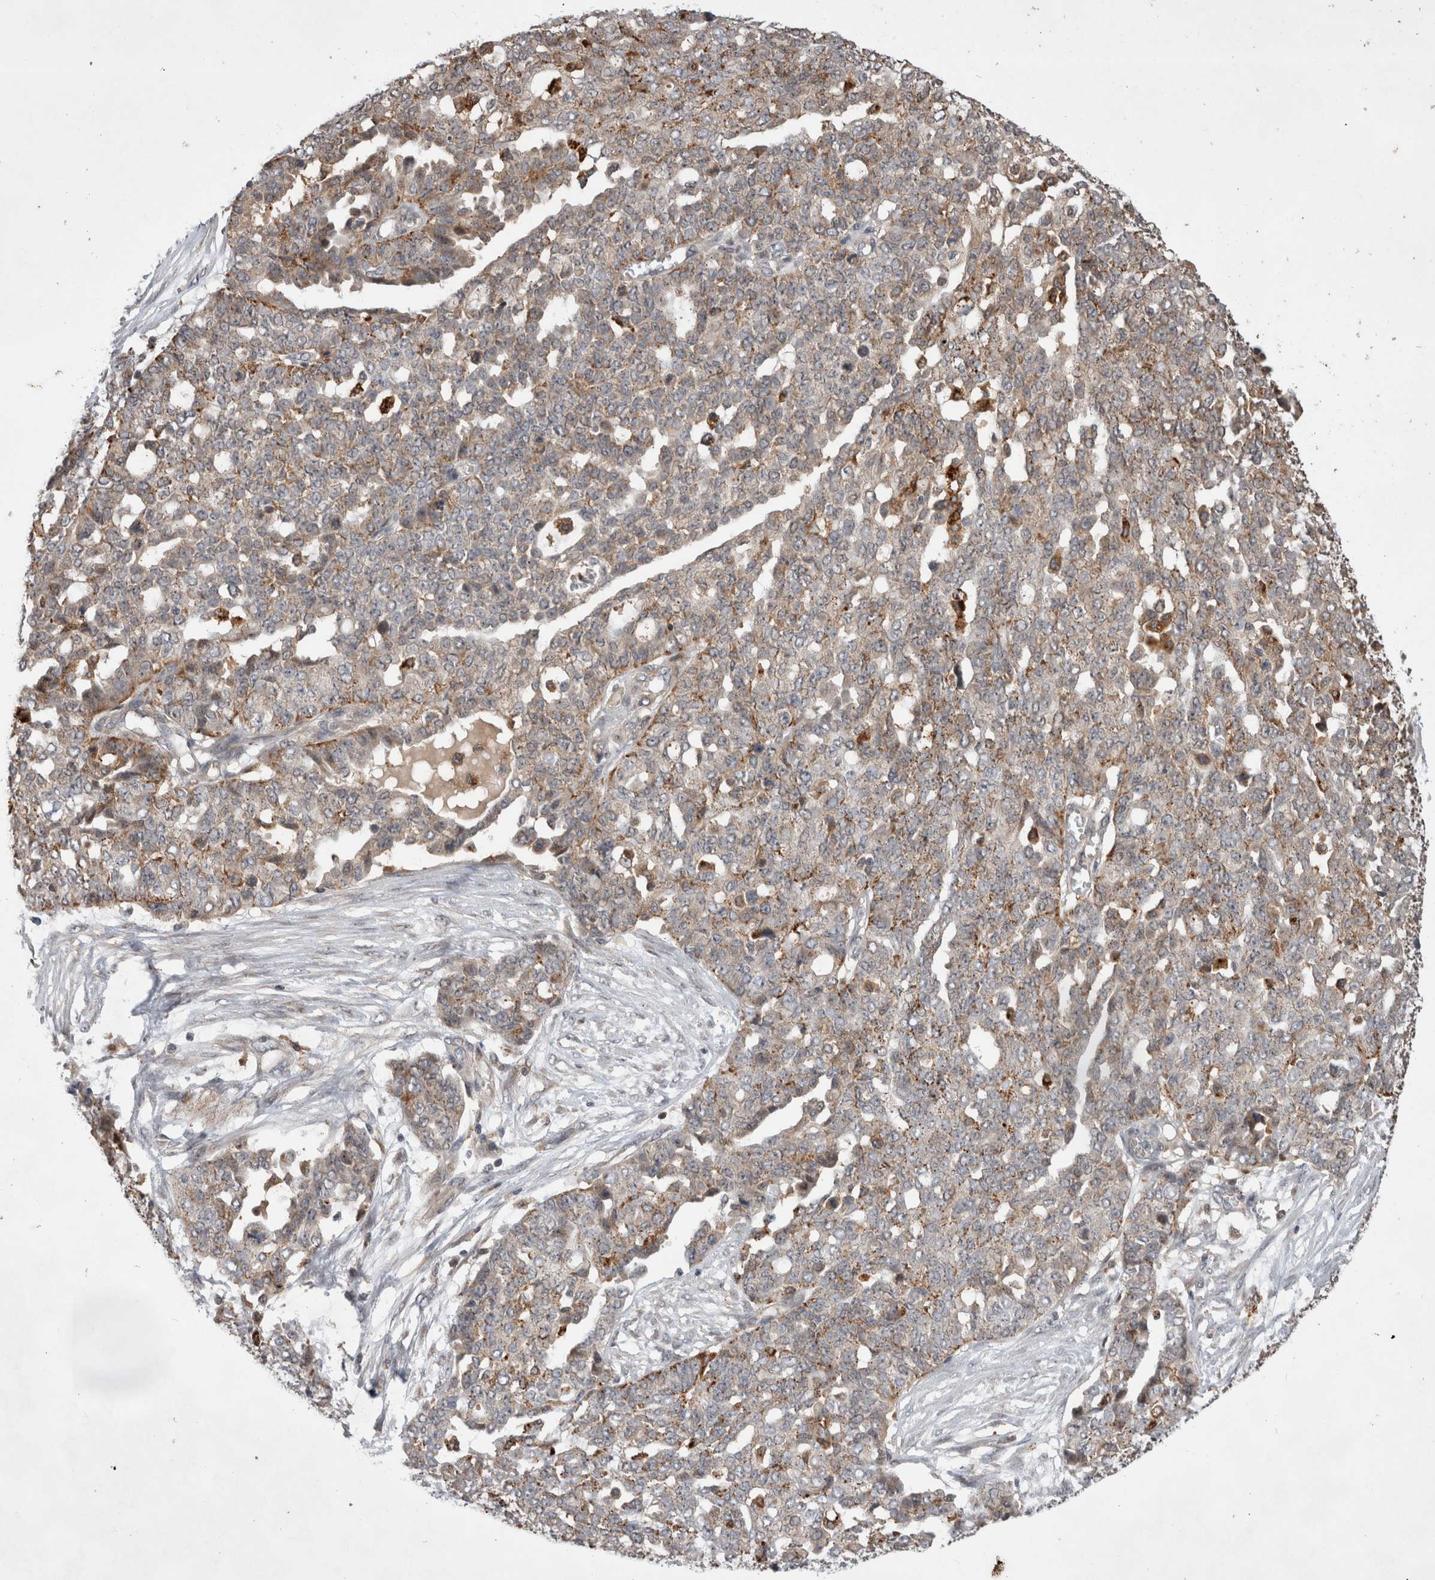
{"staining": {"intensity": "moderate", "quantity": "<25%", "location": "cytoplasmic/membranous"}, "tissue": "ovarian cancer", "cell_type": "Tumor cells", "image_type": "cancer", "snomed": [{"axis": "morphology", "description": "Cystadenocarcinoma, serous, NOS"}, {"axis": "topography", "description": "Soft tissue"}, {"axis": "topography", "description": "Ovary"}], "caption": "Ovarian serous cystadenocarcinoma stained for a protein (brown) shows moderate cytoplasmic/membranous positive positivity in about <25% of tumor cells.", "gene": "MRPL37", "patient": {"sex": "female", "age": 57}}